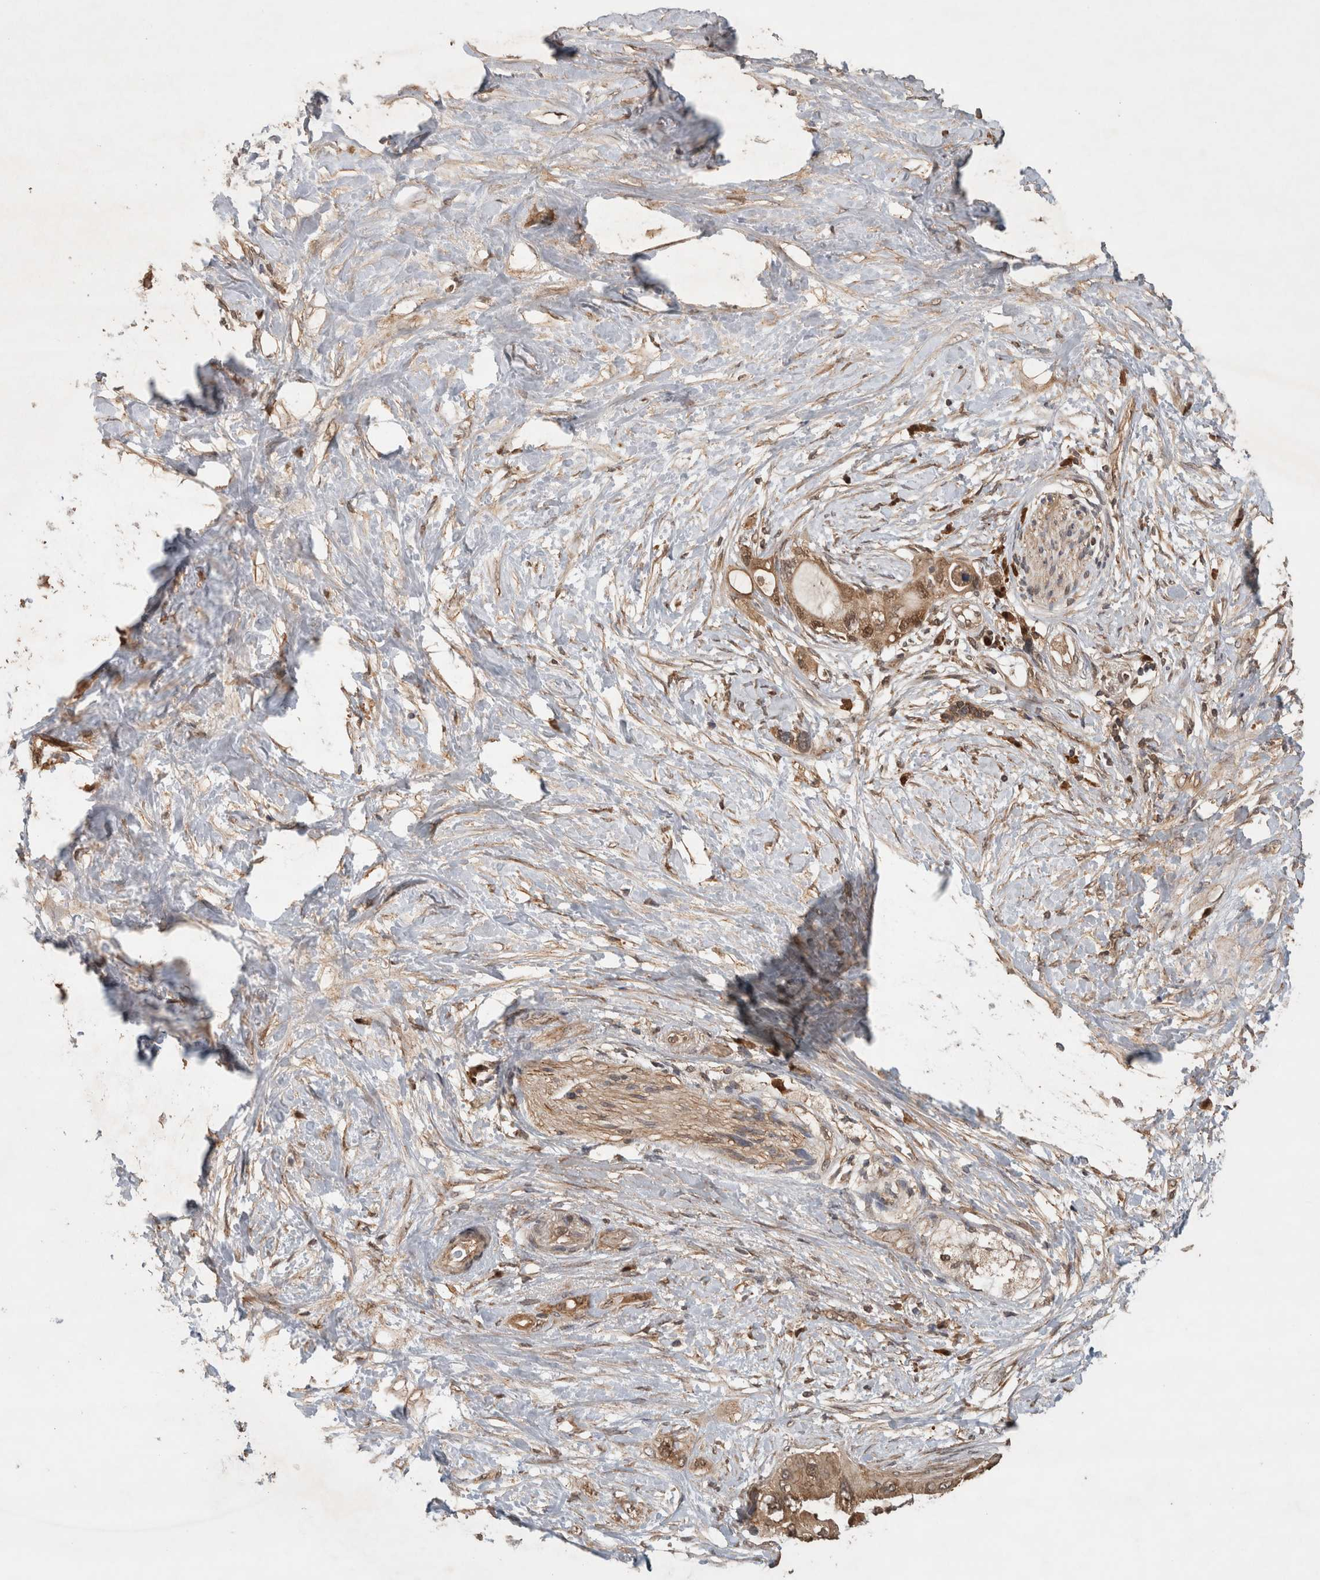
{"staining": {"intensity": "moderate", "quantity": ">75%", "location": "cytoplasmic/membranous,nuclear"}, "tissue": "pancreatic cancer", "cell_type": "Tumor cells", "image_type": "cancer", "snomed": [{"axis": "morphology", "description": "Adenocarcinoma, NOS"}, {"axis": "topography", "description": "Pancreas"}], "caption": "DAB immunohistochemical staining of adenocarcinoma (pancreatic) demonstrates moderate cytoplasmic/membranous and nuclear protein positivity in about >75% of tumor cells. The protein of interest is stained brown, and the nuclei are stained in blue (DAB IHC with brightfield microscopy, high magnification).", "gene": "OTUD7B", "patient": {"sex": "female", "age": 56}}